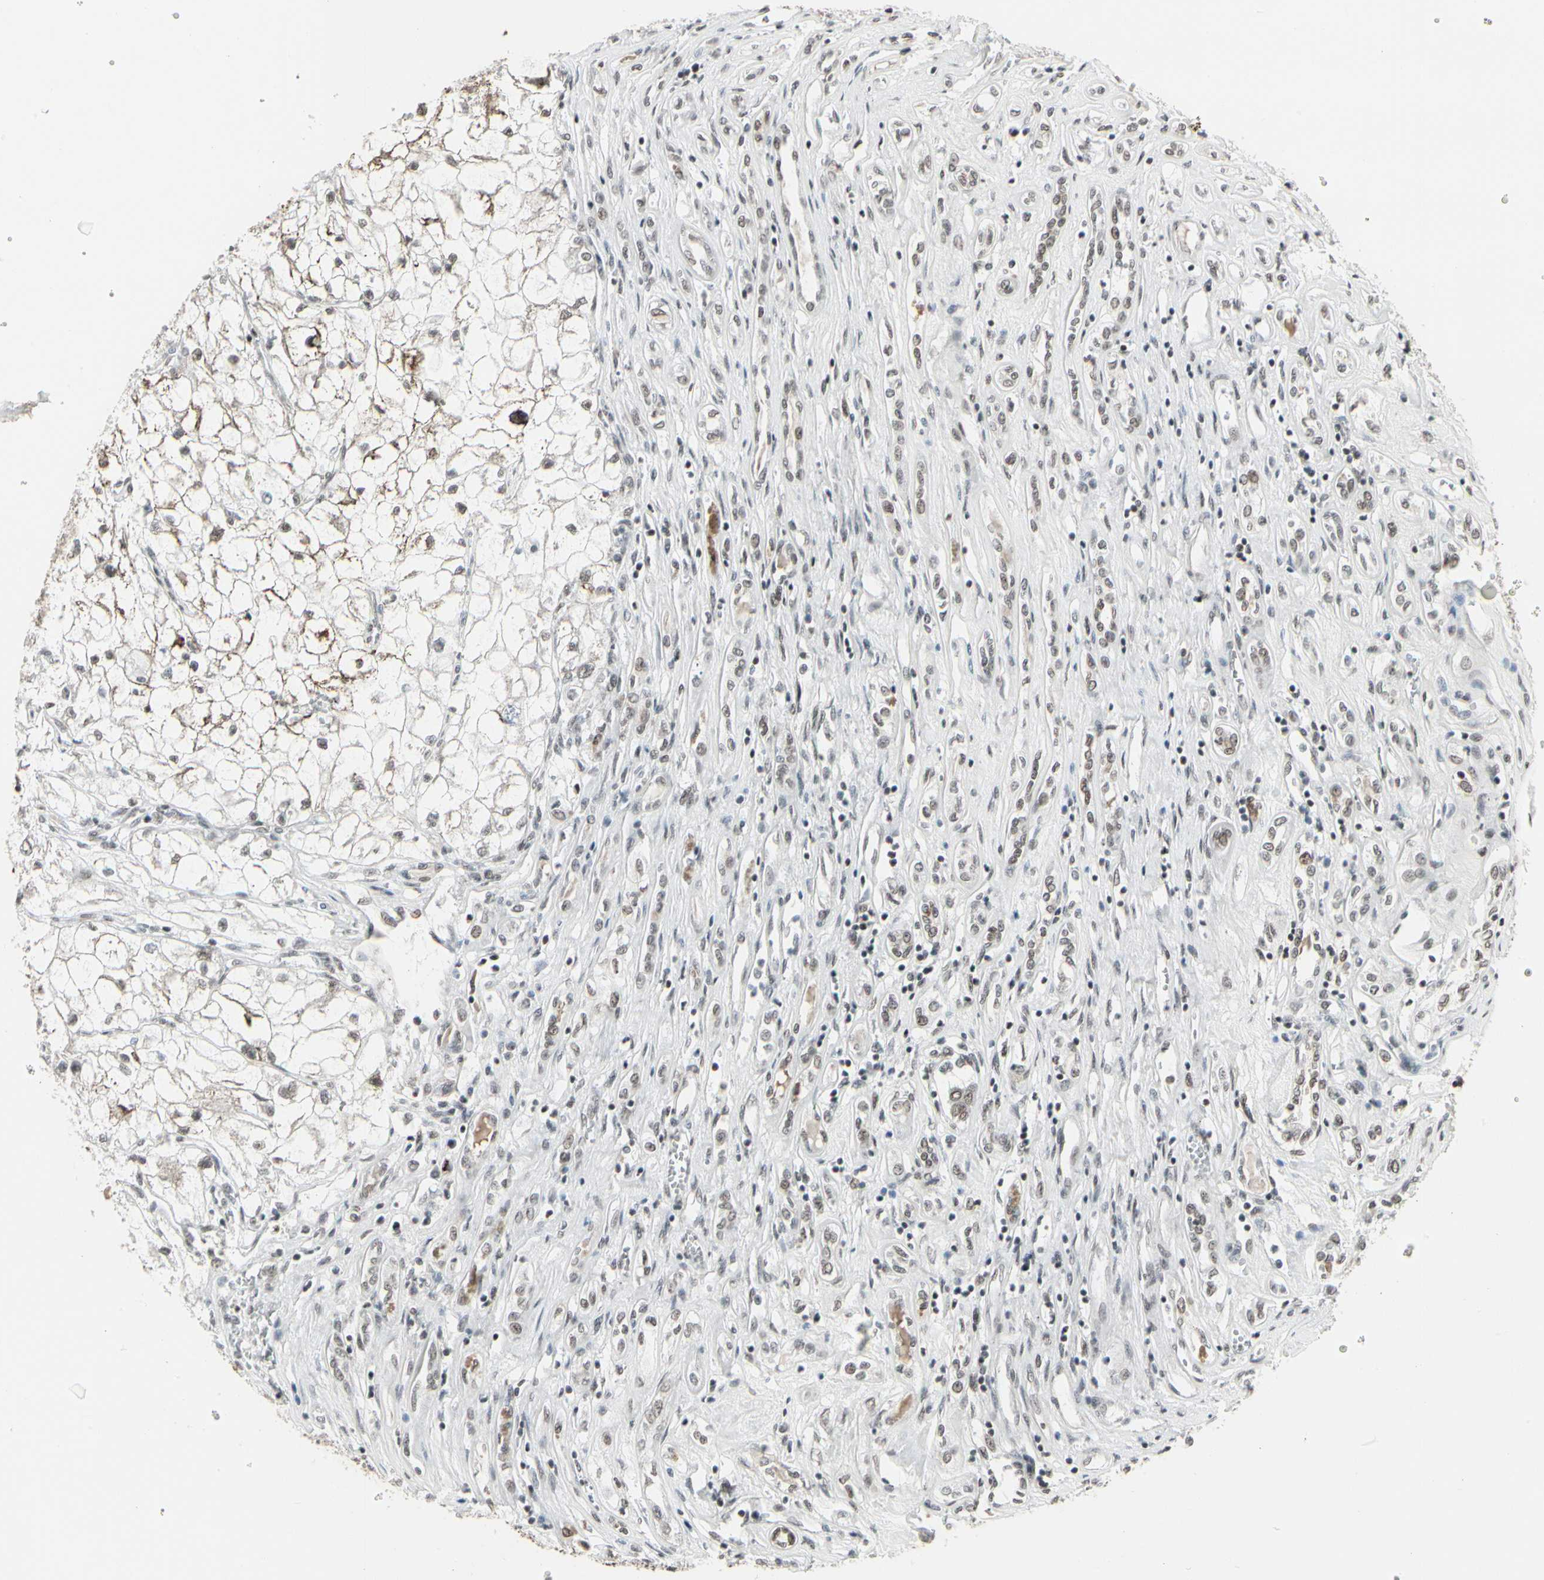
{"staining": {"intensity": "moderate", "quantity": ">75%", "location": "nuclear"}, "tissue": "renal cancer", "cell_type": "Tumor cells", "image_type": "cancer", "snomed": [{"axis": "morphology", "description": "Adenocarcinoma, NOS"}, {"axis": "topography", "description": "Kidney"}], "caption": "Immunohistochemical staining of adenocarcinoma (renal) reveals medium levels of moderate nuclear protein positivity in about >75% of tumor cells.", "gene": "HMG20A", "patient": {"sex": "female", "age": 70}}